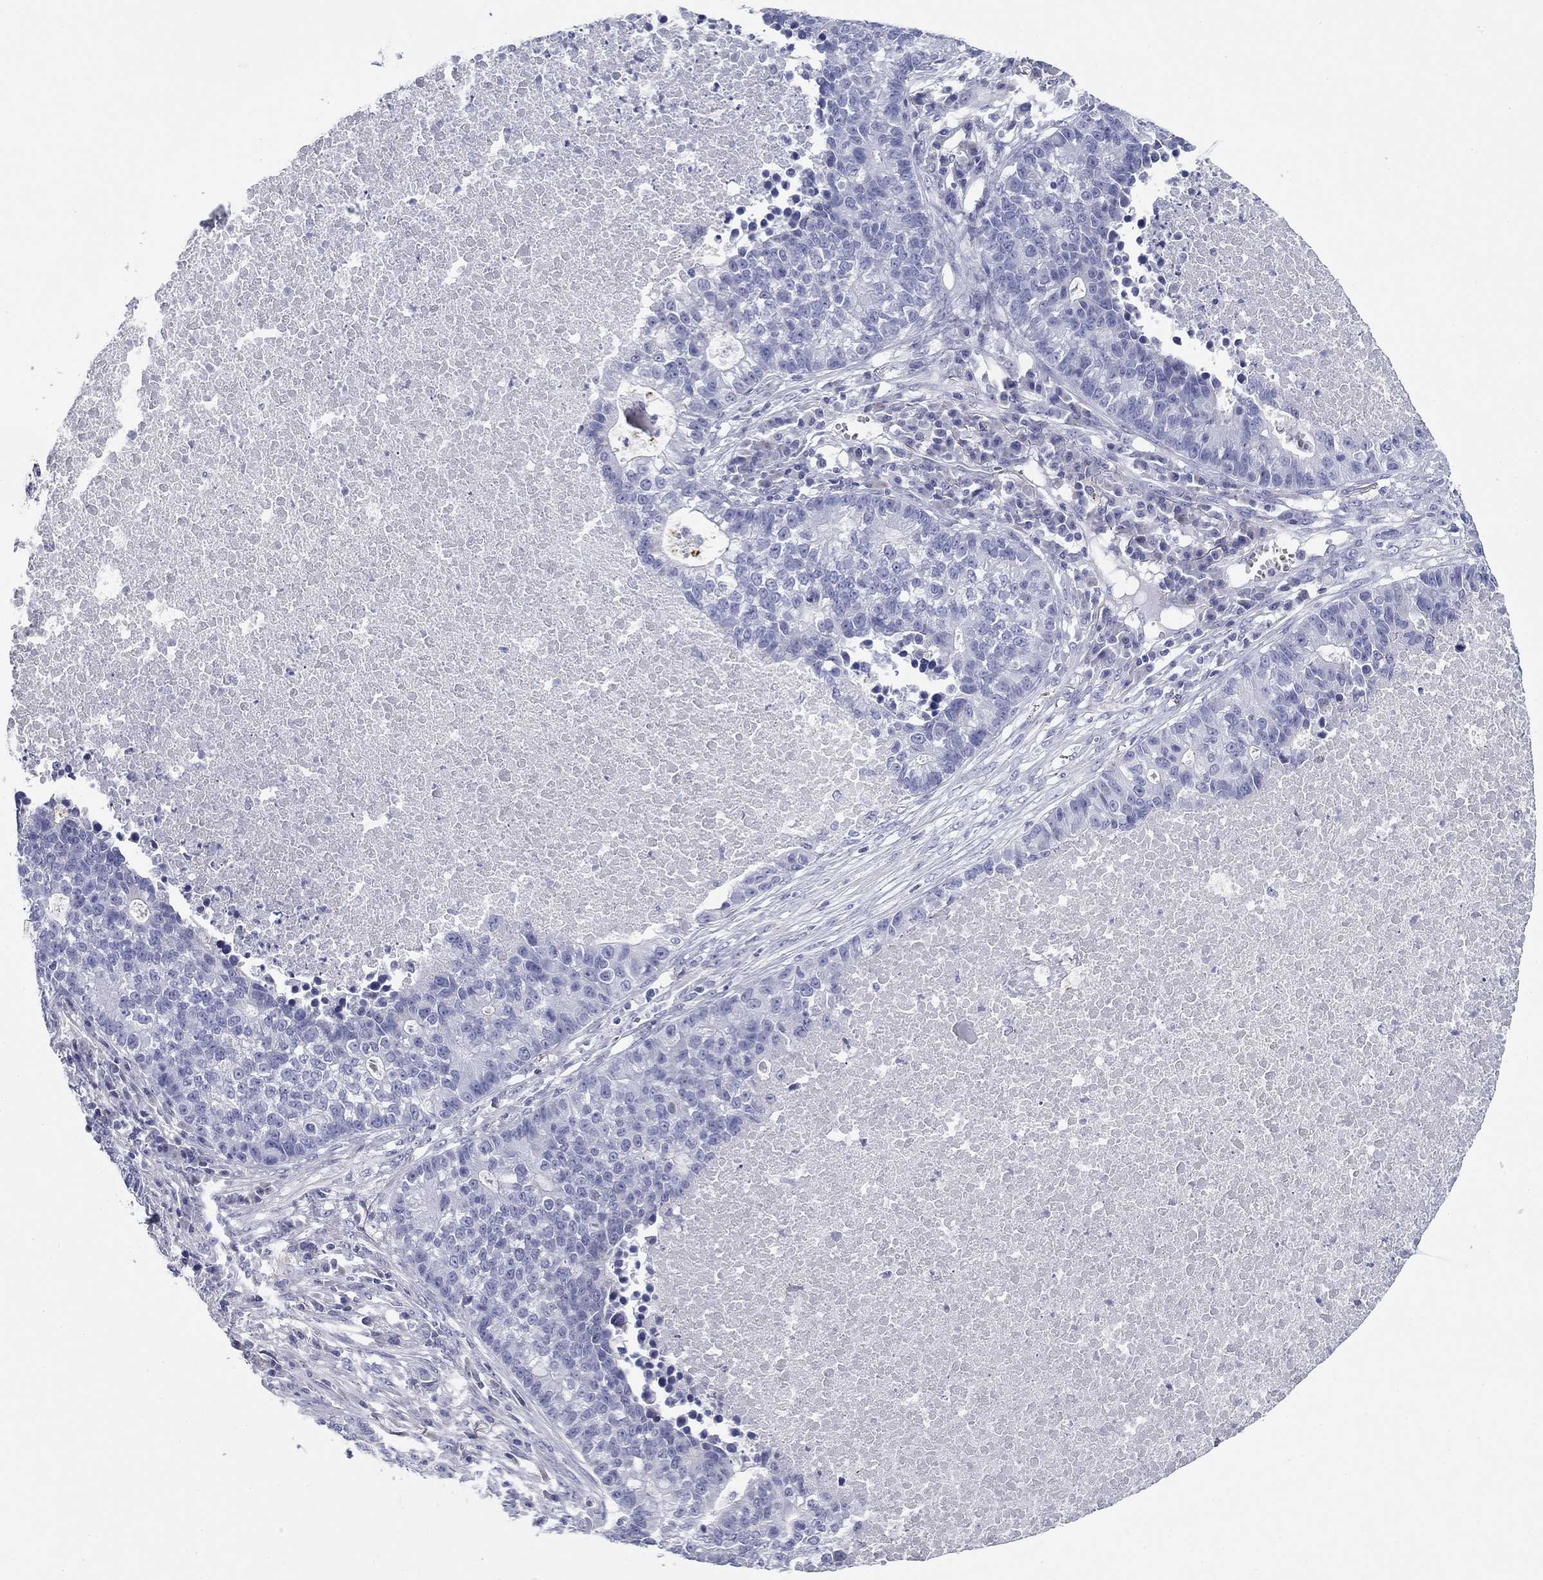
{"staining": {"intensity": "negative", "quantity": "none", "location": "none"}, "tissue": "lung cancer", "cell_type": "Tumor cells", "image_type": "cancer", "snomed": [{"axis": "morphology", "description": "Adenocarcinoma, NOS"}, {"axis": "topography", "description": "Lung"}], "caption": "There is no significant expression in tumor cells of lung cancer (adenocarcinoma). Brightfield microscopy of IHC stained with DAB (3,3'-diaminobenzidine) (brown) and hematoxylin (blue), captured at high magnification.", "gene": "ZP2", "patient": {"sex": "male", "age": 57}}